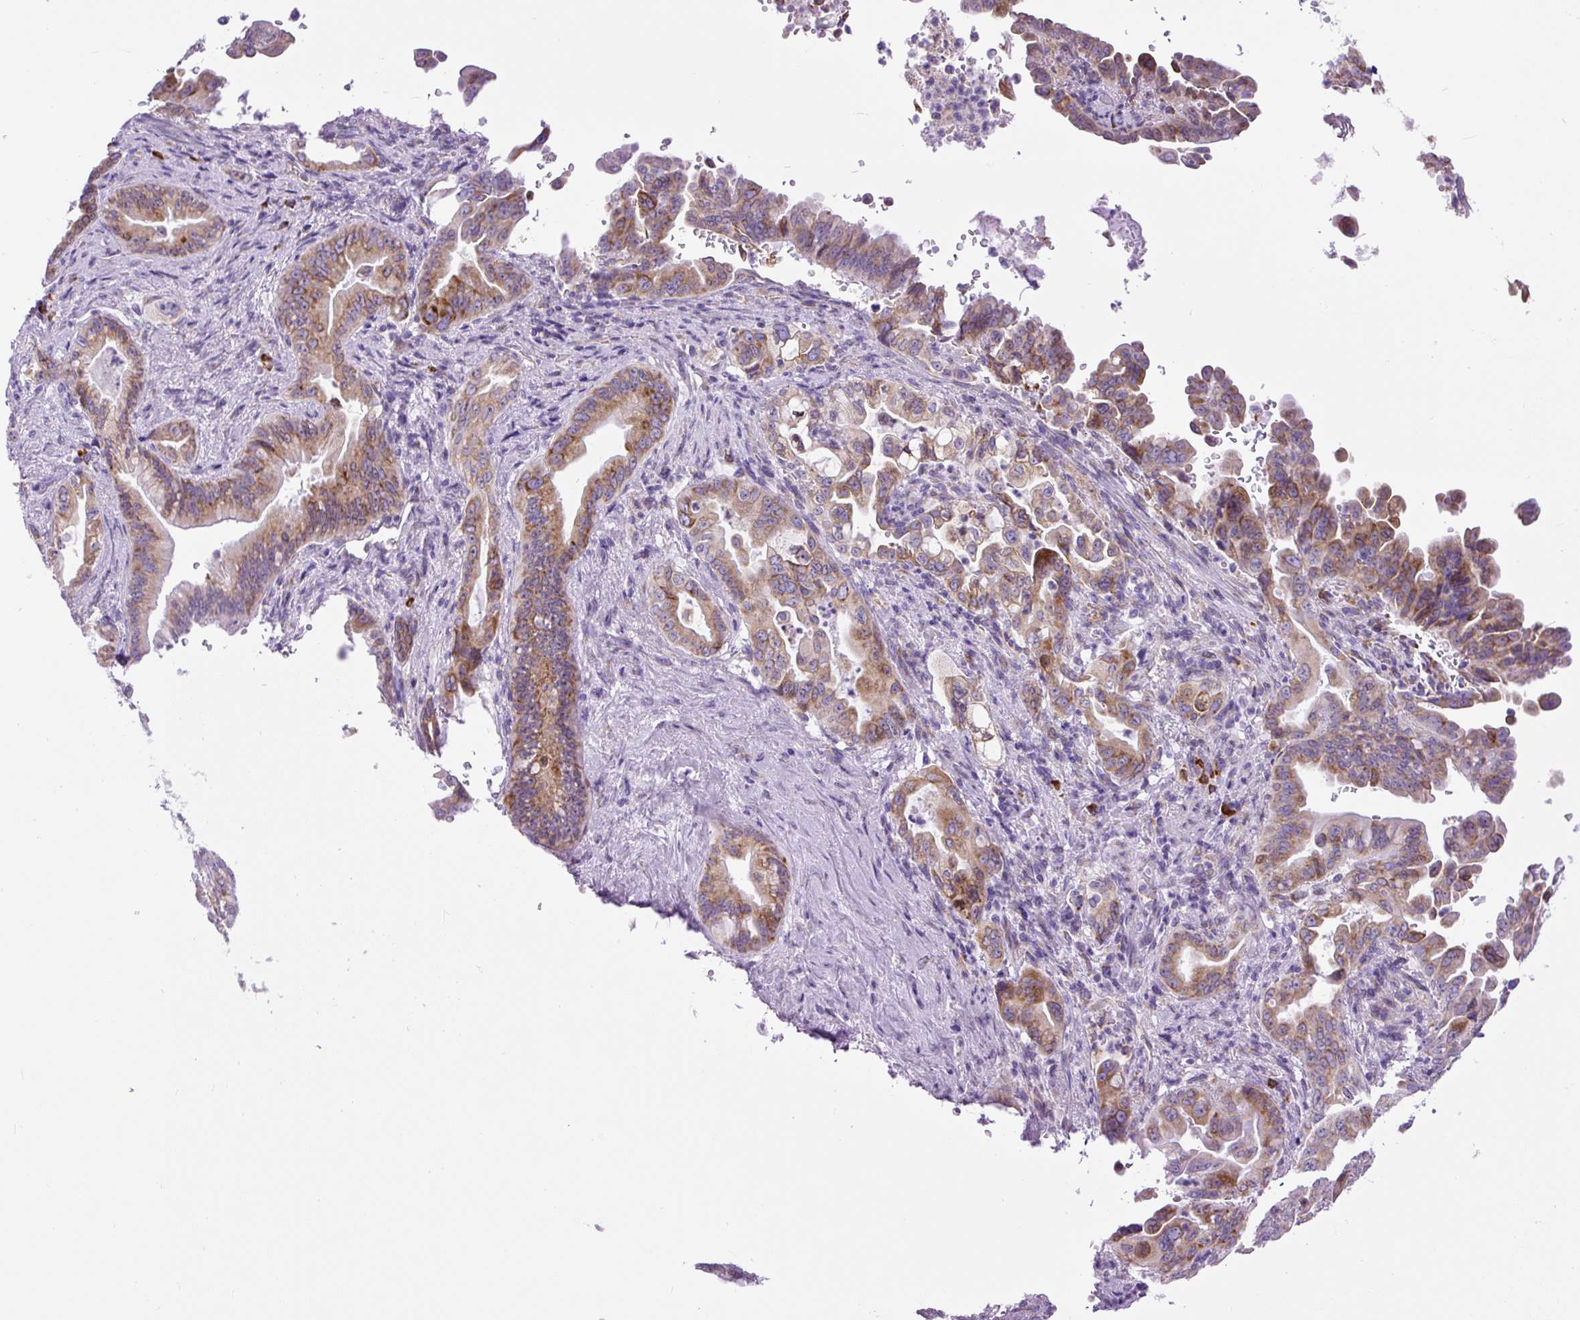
{"staining": {"intensity": "moderate", "quantity": ">75%", "location": "cytoplasmic/membranous"}, "tissue": "pancreatic cancer", "cell_type": "Tumor cells", "image_type": "cancer", "snomed": [{"axis": "morphology", "description": "Adenocarcinoma, NOS"}, {"axis": "topography", "description": "Pancreas"}], "caption": "High-magnification brightfield microscopy of pancreatic adenocarcinoma stained with DAB (3,3'-diaminobenzidine) (brown) and counterstained with hematoxylin (blue). tumor cells exhibit moderate cytoplasmic/membranous expression is identified in about>75% of cells. The staining is performed using DAB (3,3'-diaminobenzidine) brown chromogen to label protein expression. The nuclei are counter-stained blue using hematoxylin.", "gene": "DDOST", "patient": {"sex": "male", "age": 70}}